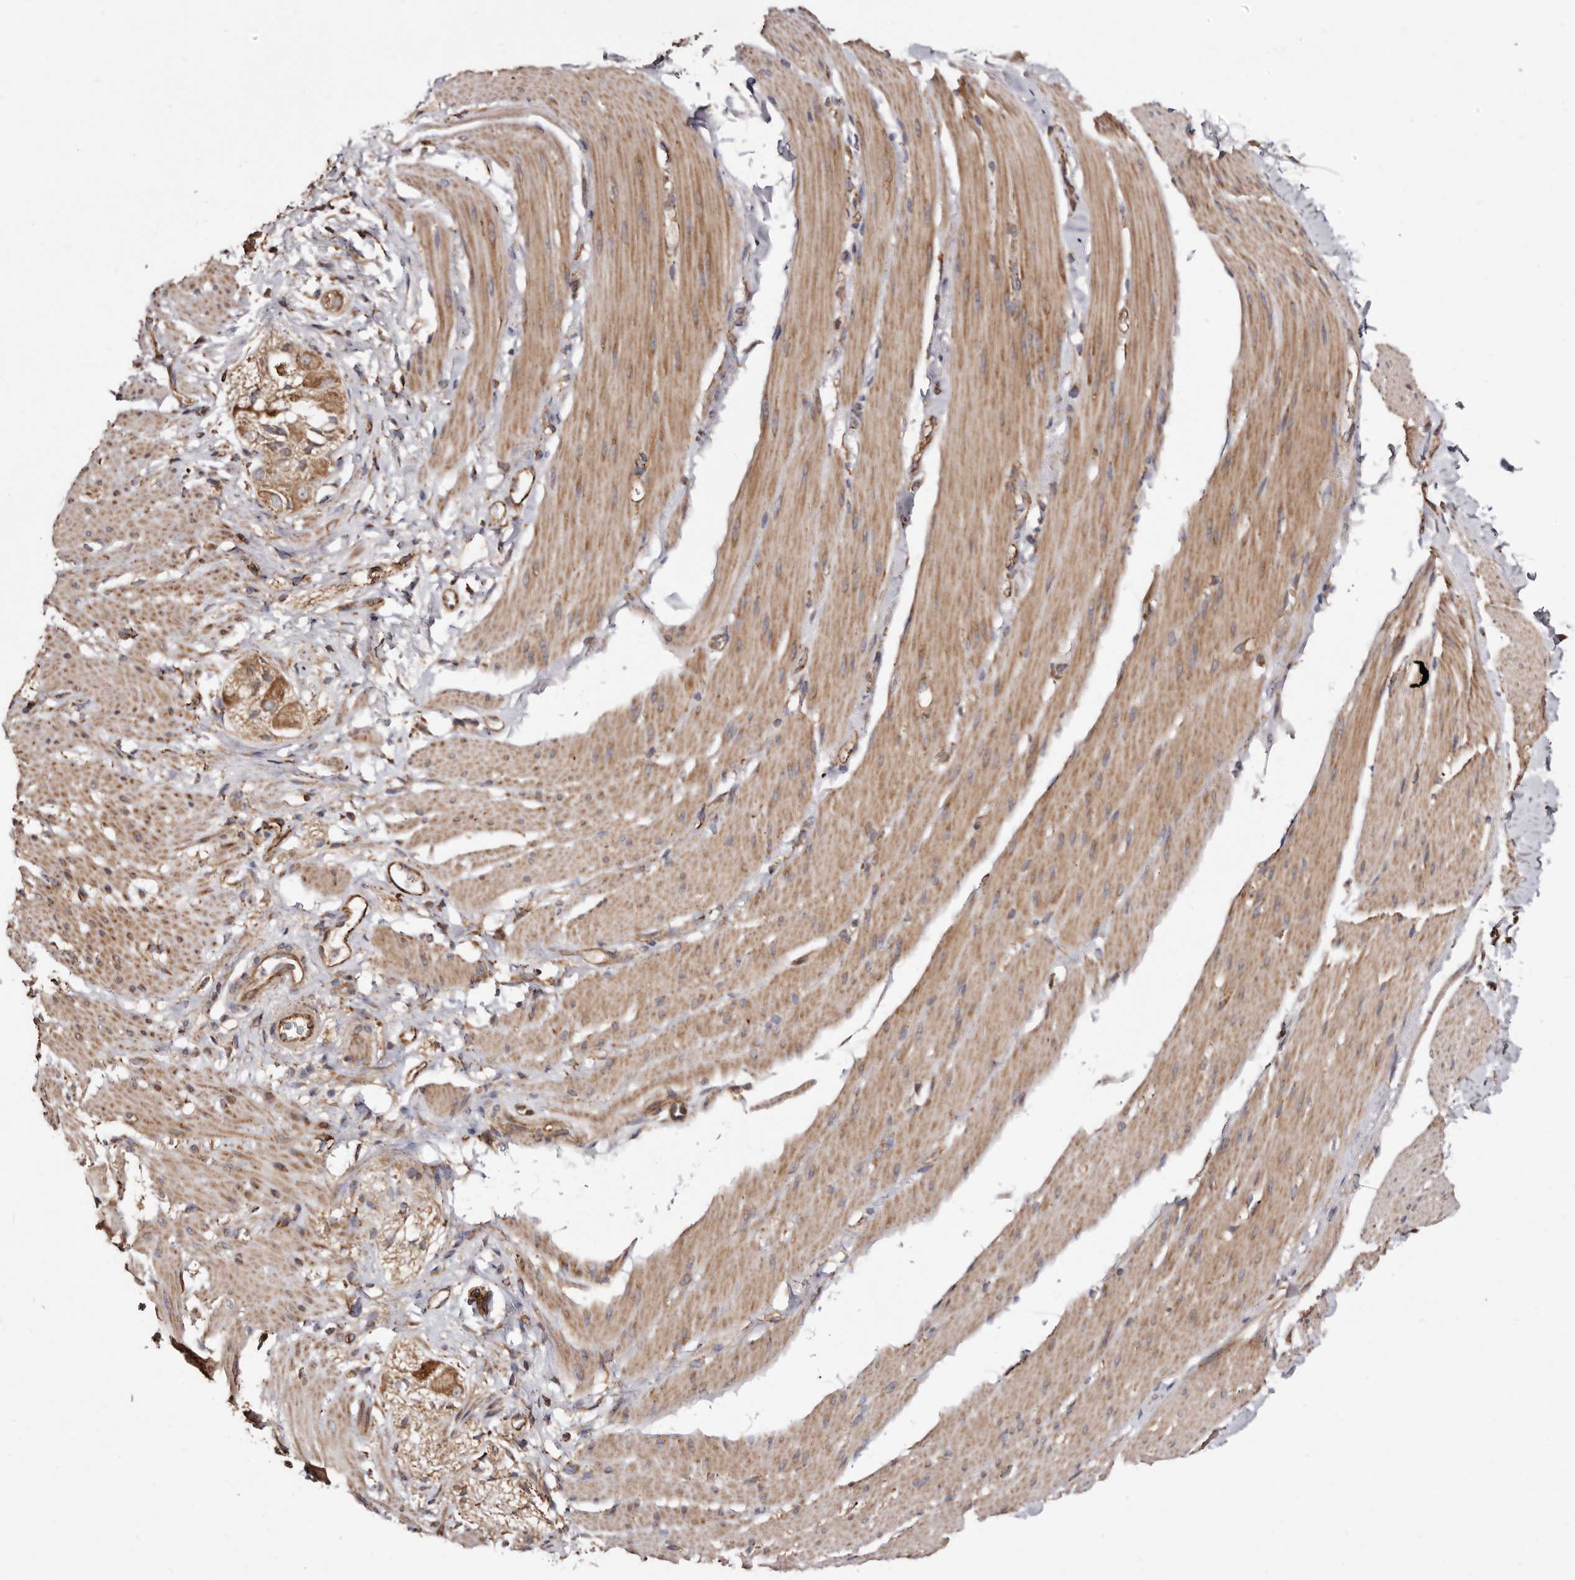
{"staining": {"intensity": "moderate", "quantity": "25%-75%", "location": "cytoplasmic/membranous"}, "tissue": "smooth muscle", "cell_type": "Smooth muscle cells", "image_type": "normal", "snomed": [{"axis": "morphology", "description": "Normal tissue, NOS"}, {"axis": "topography", "description": "Smooth muscle"}, {"axis": "topography", "description": "Small intestine"}], "caption": "An immunohistochemistry micrograph of benign tissue is shown. Protein staining in brown shows moderate cytoplasmic/membranous positivity in smooth muscle within smooth muscle cells. (DAB = brown stain, brightfield microscopy at high magnification).", "gene": "LUZP1", "patient": {"sex": "female", "age": 84}}